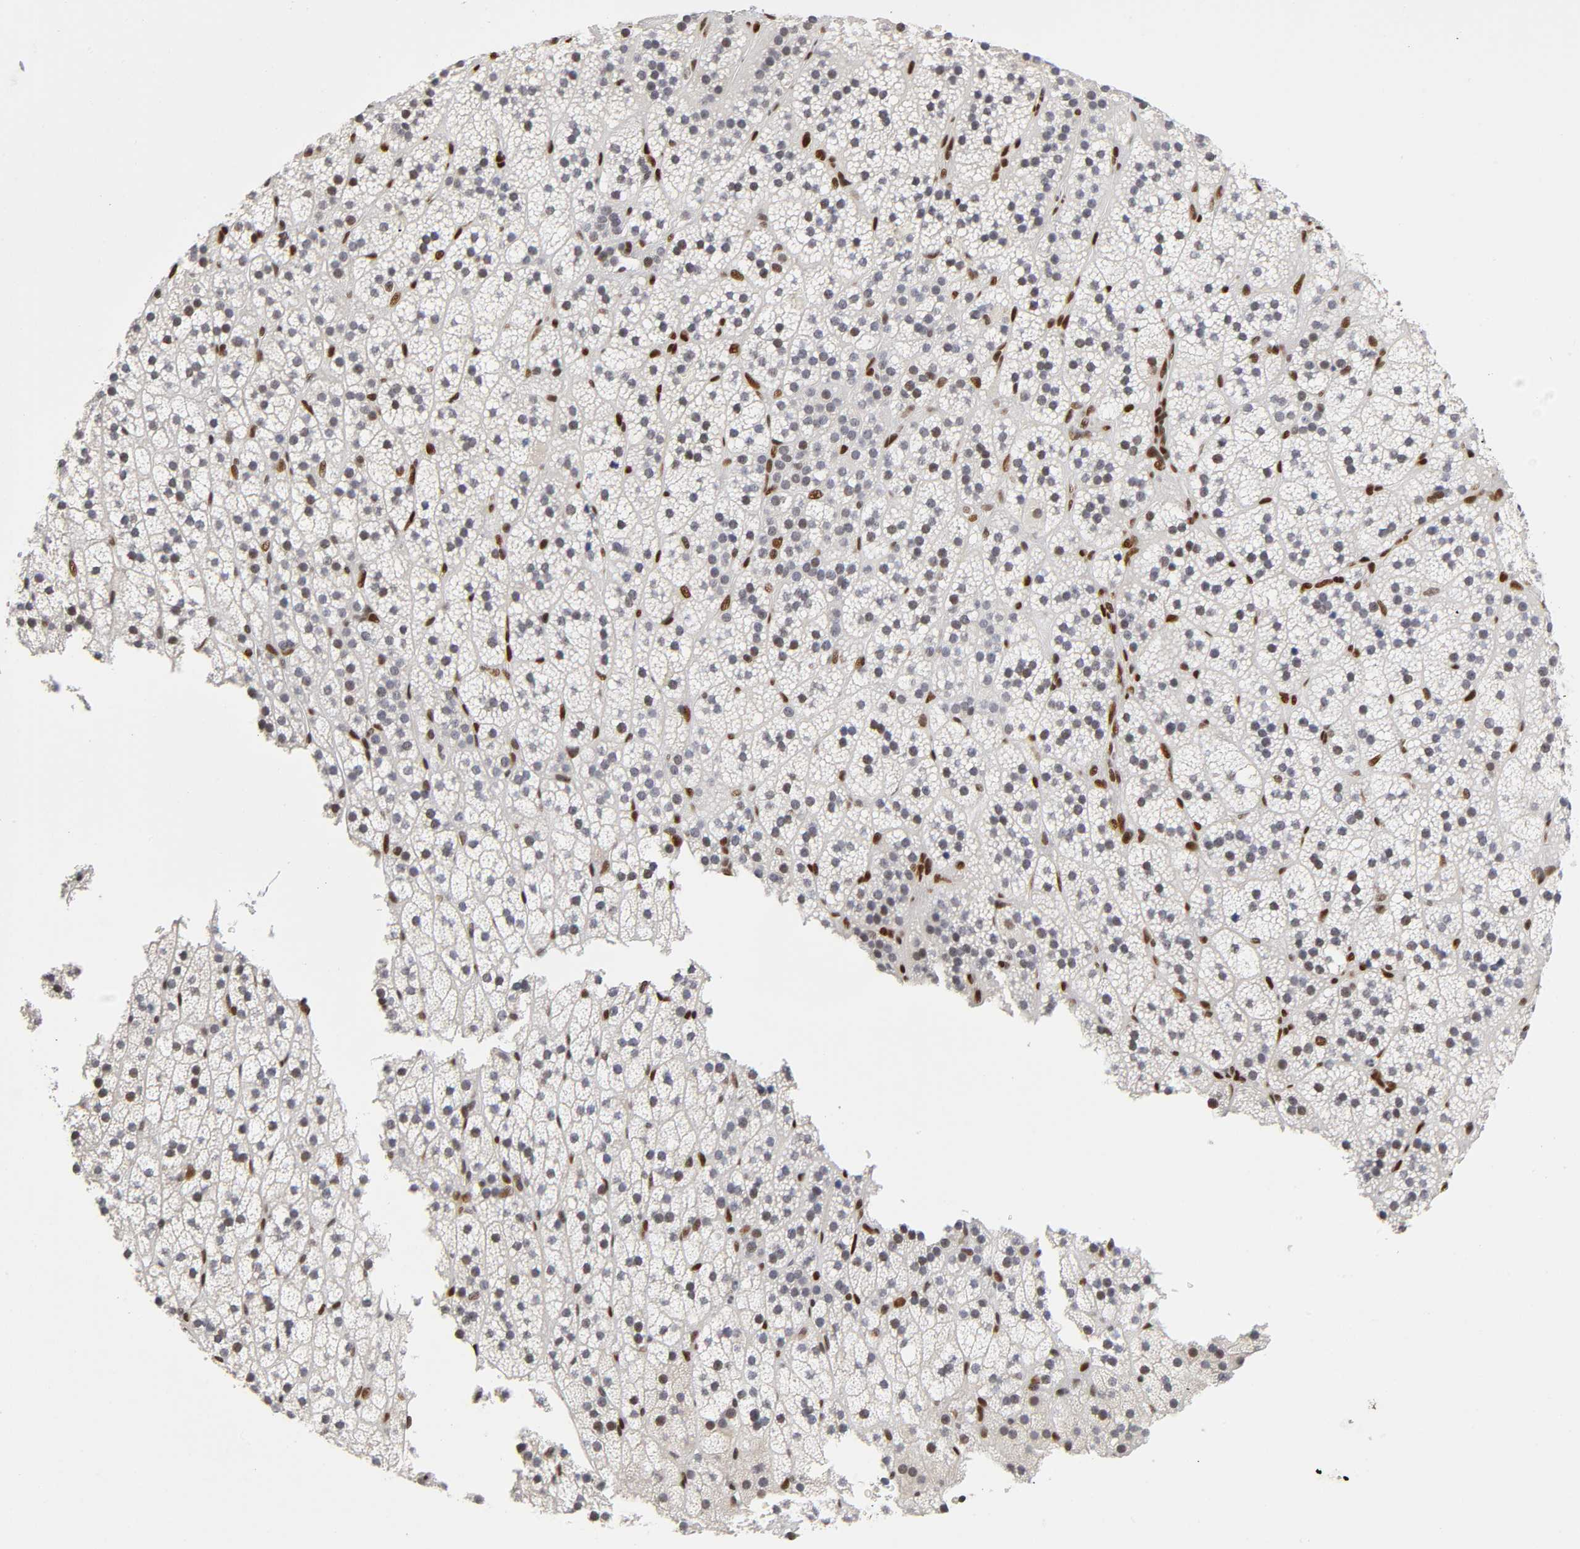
{"staining": {"intensity": "moderate", "quantity": "<25%", "location": "nuclear"}, "tissue": "adrenal gland", "cell_type": "Glandular cells", "image_type": "normal", "snomed": [{"axis": "morphology", "description": "Normal tissue, NOS"}, {"axis": "topography", "description": "Adrenal gland"}], "caption": "Immunohistochemistry (IHC) photomicrograph of benign adrenal gland stained for a protein (brown), which shows low levels of moderate nuclear expression in approximately <25% of glandular cells.", "gene": "NR3C1", "patient": {"sex": "male", "age": 35}}